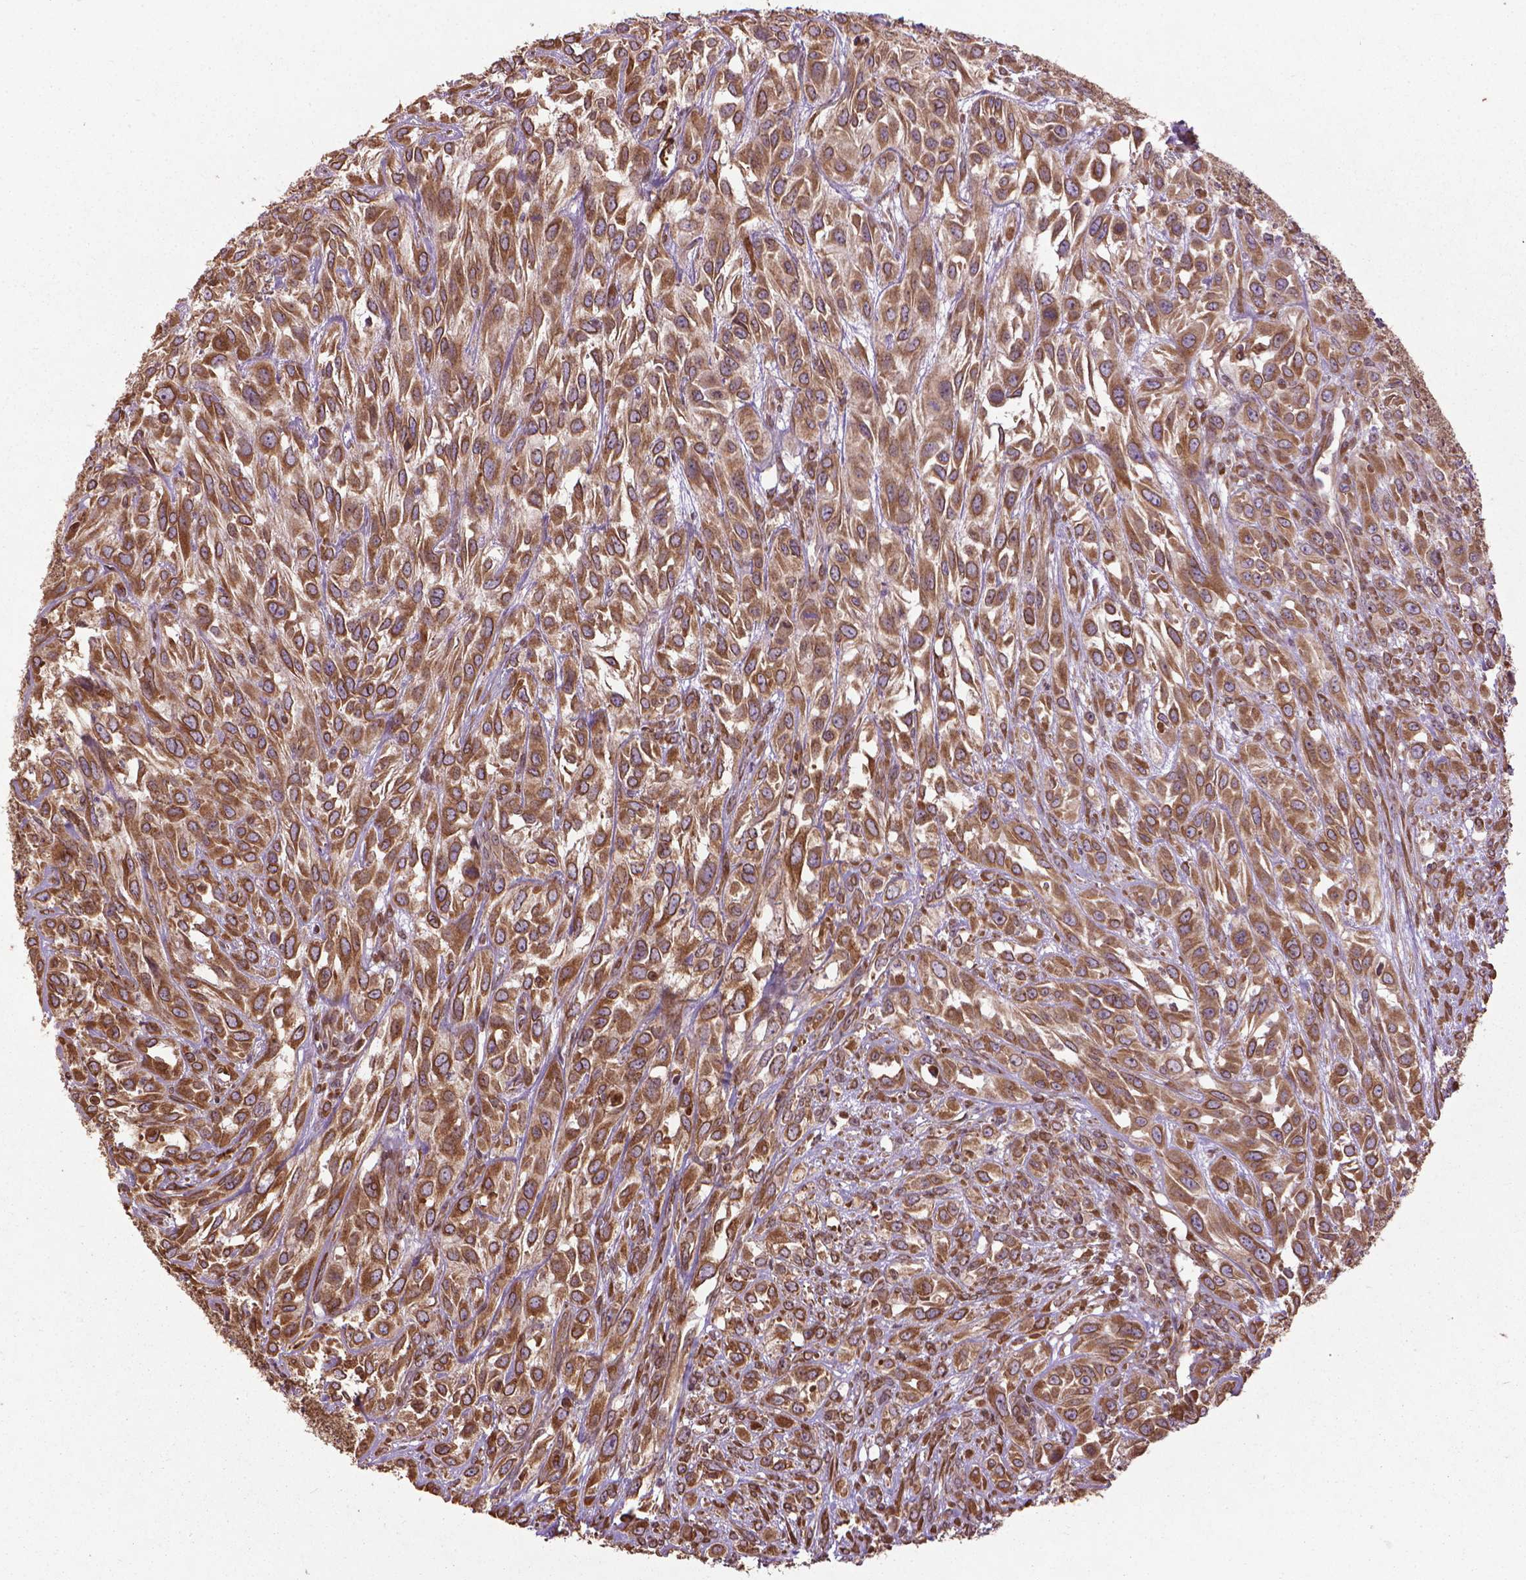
{"staining": {"intensity": "moderate", "quantity": ">75%", "location": "cytoplasmic/membranous"}, "tissue": "urothelial cancer", "cell_type": "Tumor cells", "image_type": "cancer", "snomed": [{"axis": "morphology", "description": "Urothelial carcinoma, High grade"}, {"axis": "topography", "description": "Urinary bladder"}], "caption": "This is an image of immunohistochemistry (IHC) staining of urothelial cancer, which shows moderate expression in the cytoplasmic/membranous of tumor cells.", "gene": "GAS1", "patient": {"sex": "male", "age": 67}}